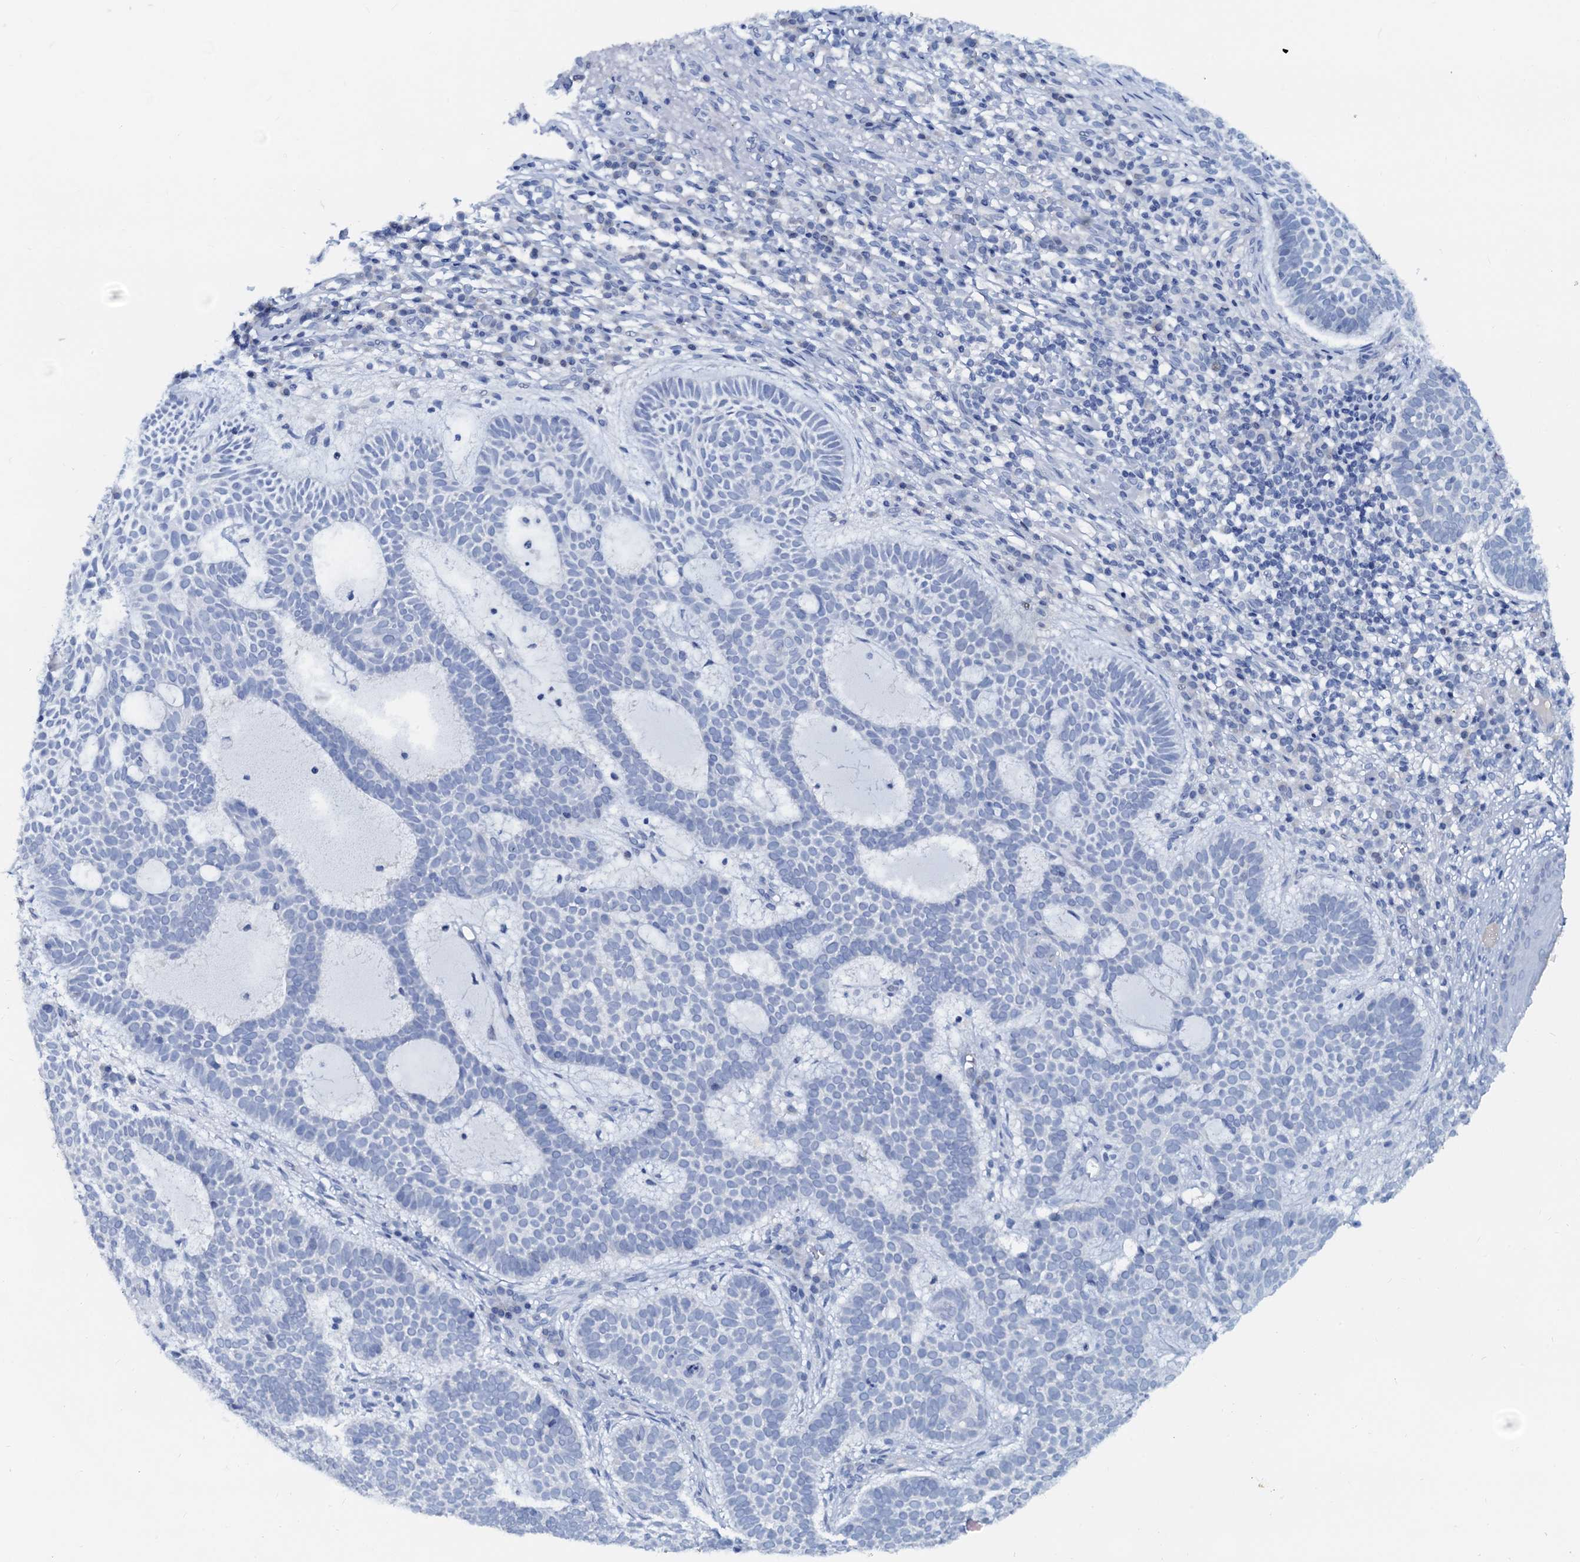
{"staining": {"intensity": "negative", "quantity": "none", "location": "none"}, "tissue": "skin cancer", "cell_type": "Tumor cells", "image_type": "cancer", "snomed": [{"axis": "morphology", "description": "Basal cell carcinoma"}, {"axis": "topography", "description": "Skin"}], "caption": "This is a histopathology image of immunohistochemistry (IHC) staining of skin cancer, which shows no staining in tumor cells.", "gene": "PTGES3", "patient": {"sex": "male", "age": 85}}